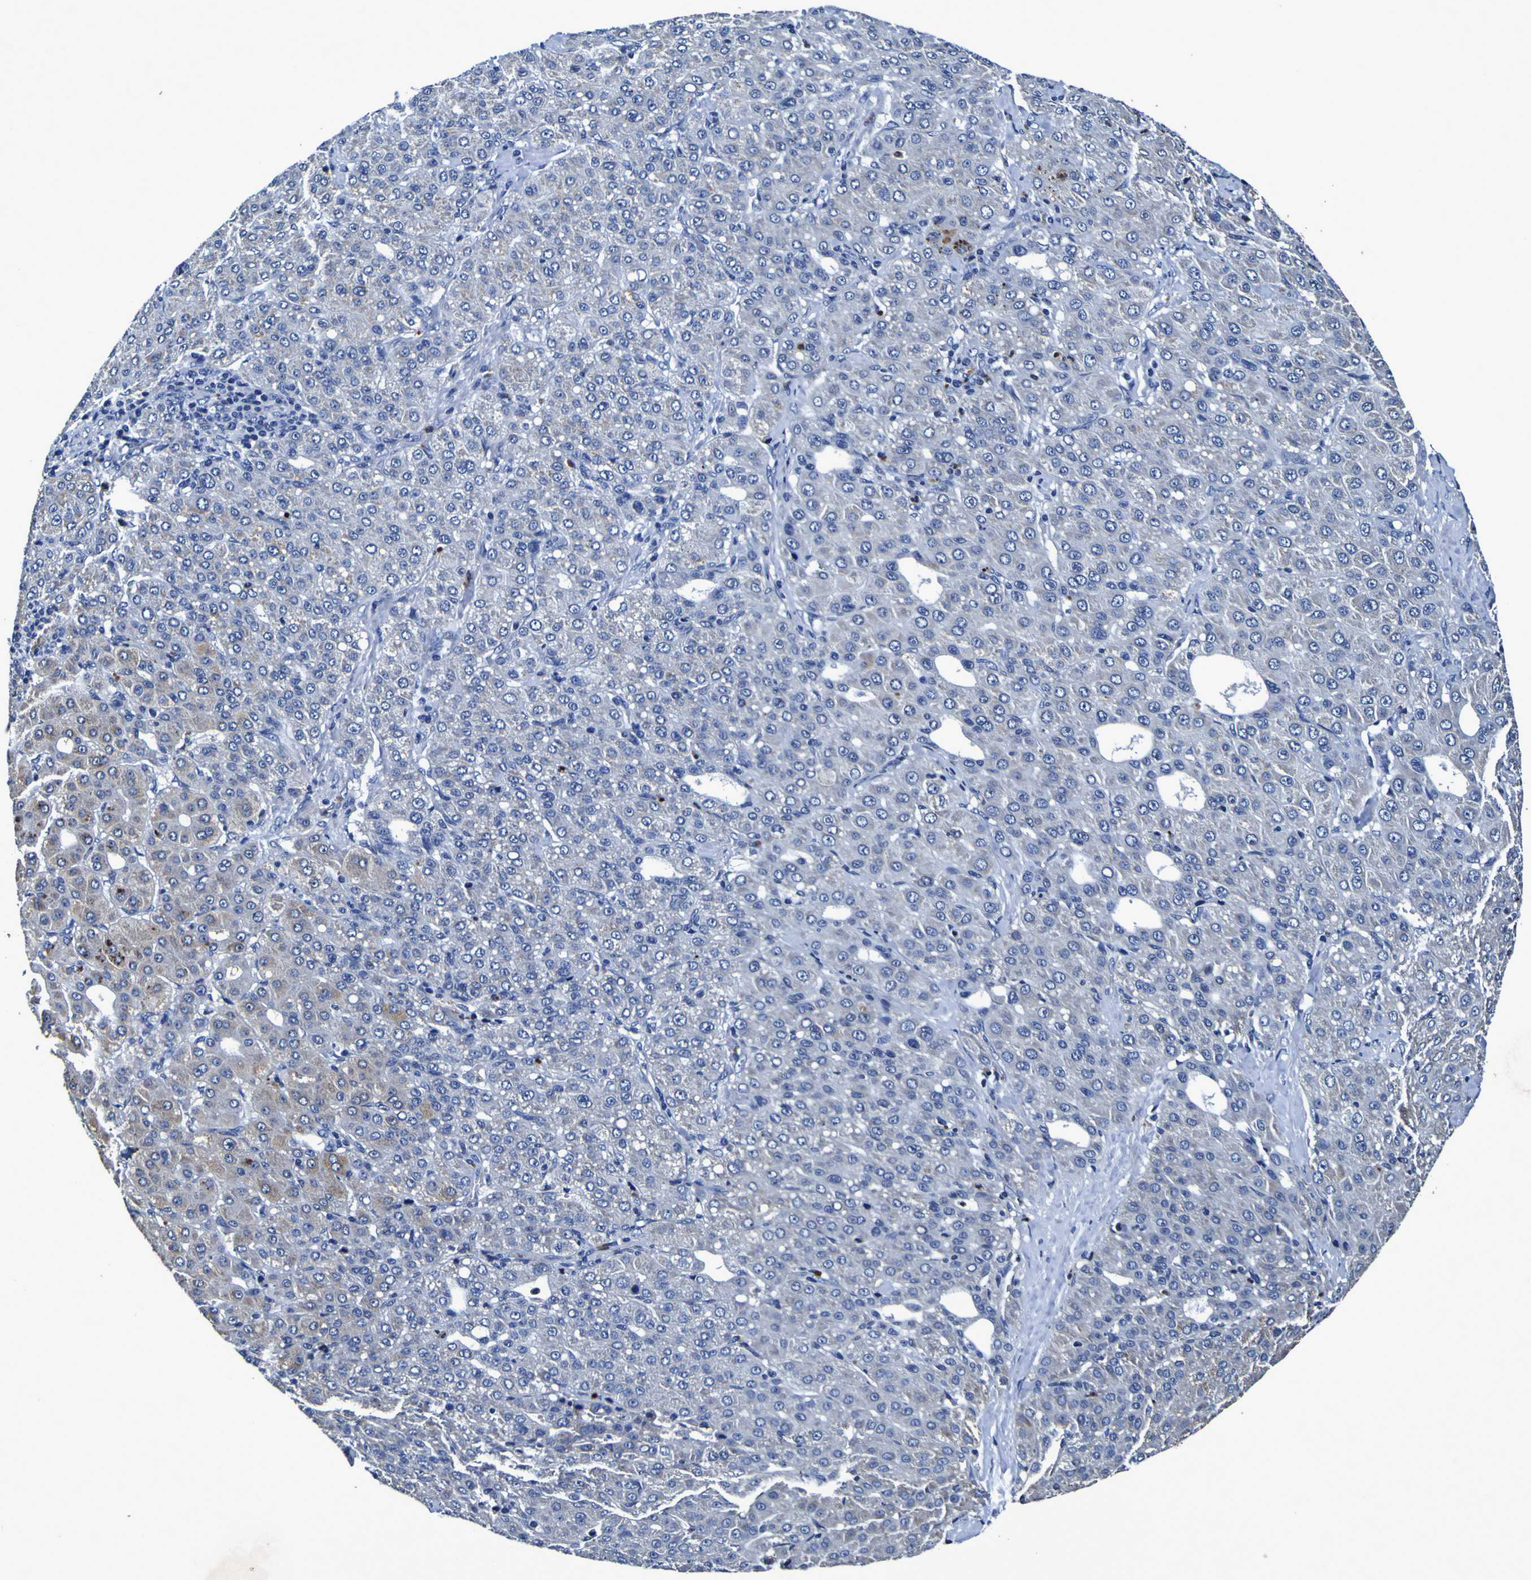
{"staining": {"intensity": "negative", "quantity": "none", "location": "none"}, "tissue": "liver cancer", "cell_type": "Tumor cells", "image_type": "cancer", "snomed": [{"axis": "morphology", "description": "Carcinoma, Hepatocellular, NOS"}, {"axis": "topography", "description": "Liver"}], "caption": "Immunohistochemistry (IHC) micrograph of neoplastic tissue: human liver hepatocellular carcinoma stained with DAB displays no significant protein positivity in tumor cells.", "gene": "PANK4", "patient": {"sex": "male", "age": 65}}